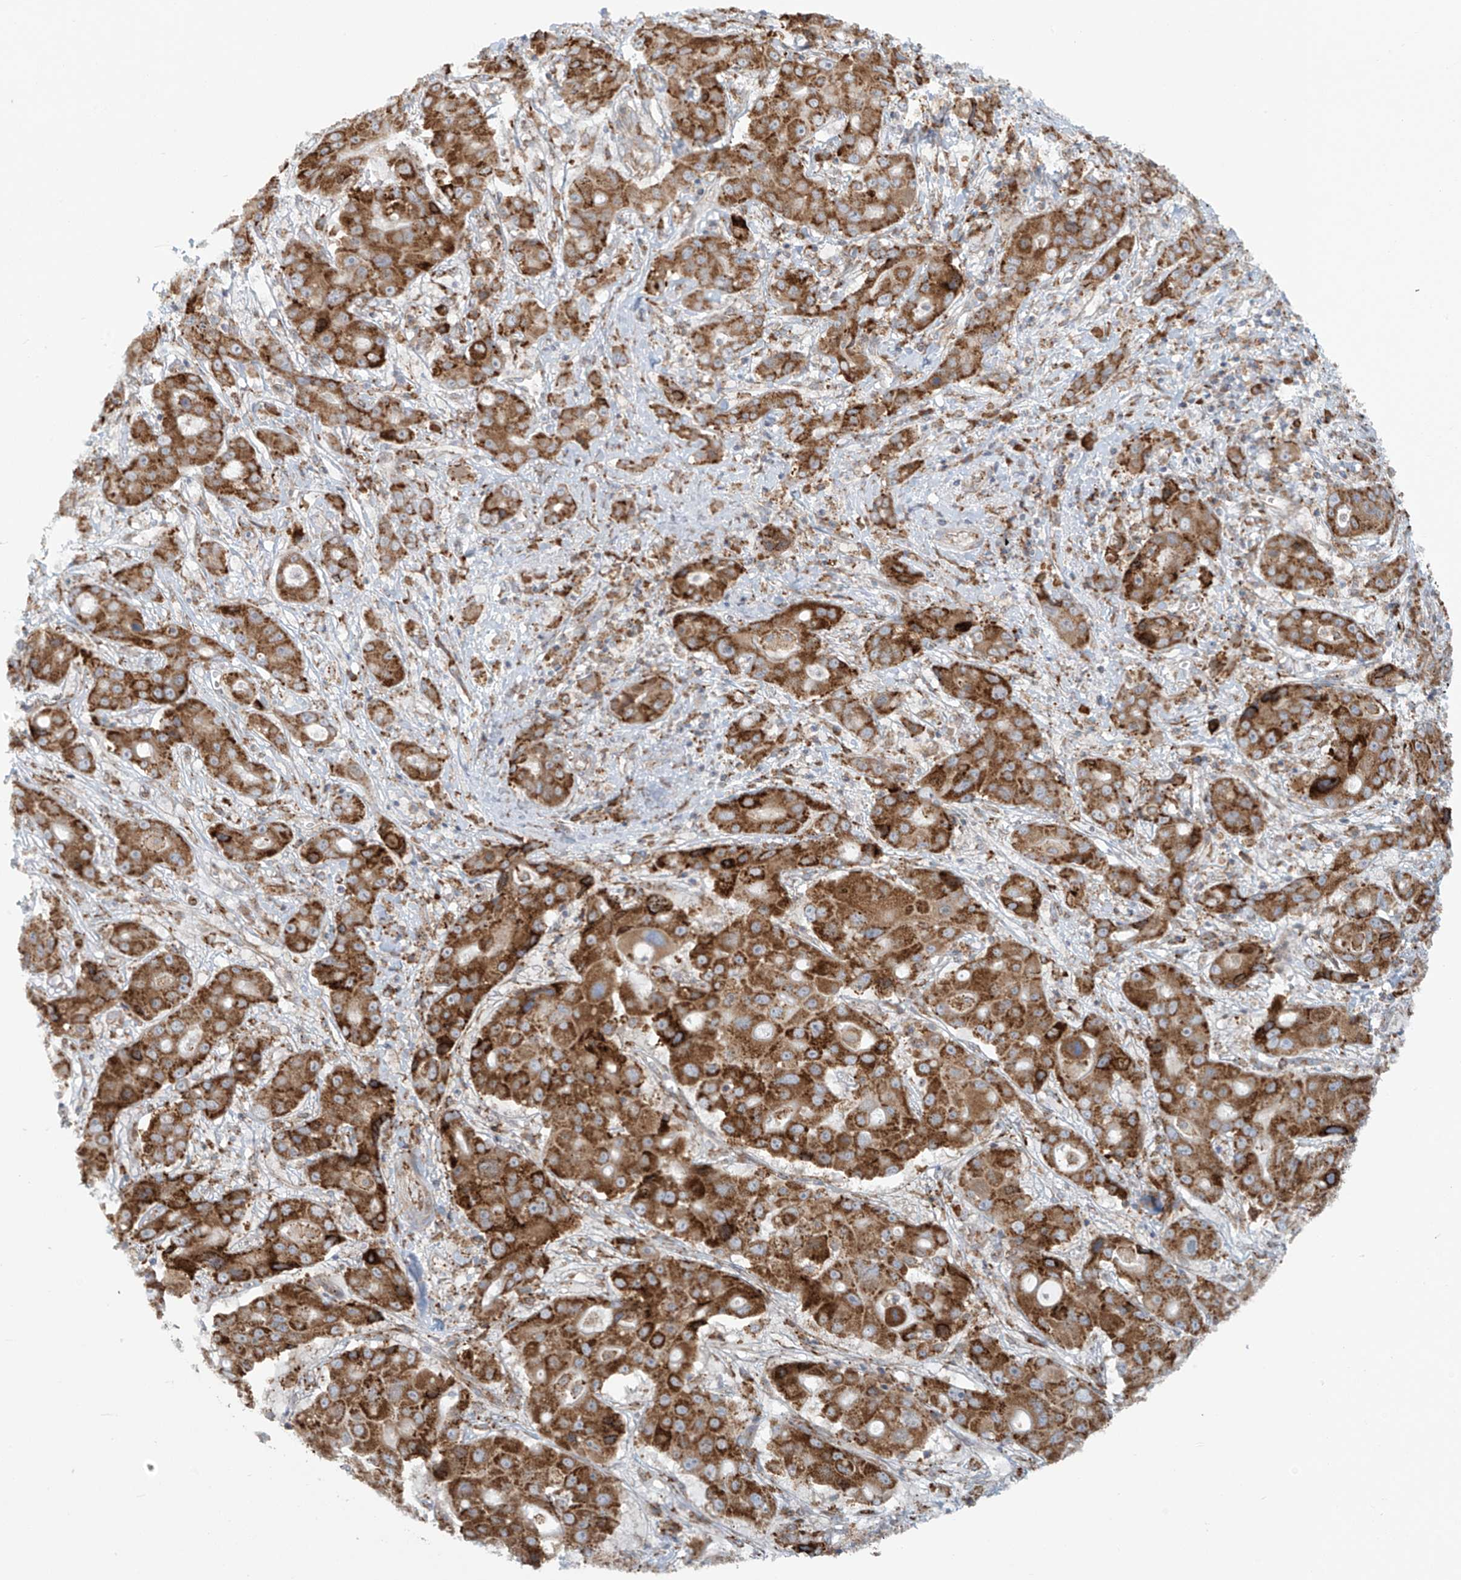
{"staining": {"intensity": "moderate", "quantity": ">75%", "location": "cytoplasmic/membranous"}, "tissue": "liver cancer", "cell_type": "Tumor cells", "image_type": "cancer", "snomed": [{"axis": "morphology", "description": "Cholangiocarcinoma"}, {"axis": "topography", "description": "Liver"}], "caption": "Moderate cytoplasmic/membranous staining for a protein is present in about >75% of tumor cells of cholangiocarcinoma (liver) using immunohistochemistry.", "gene": "KATNIP", "patient": {"sex": "male", "age": 67}}